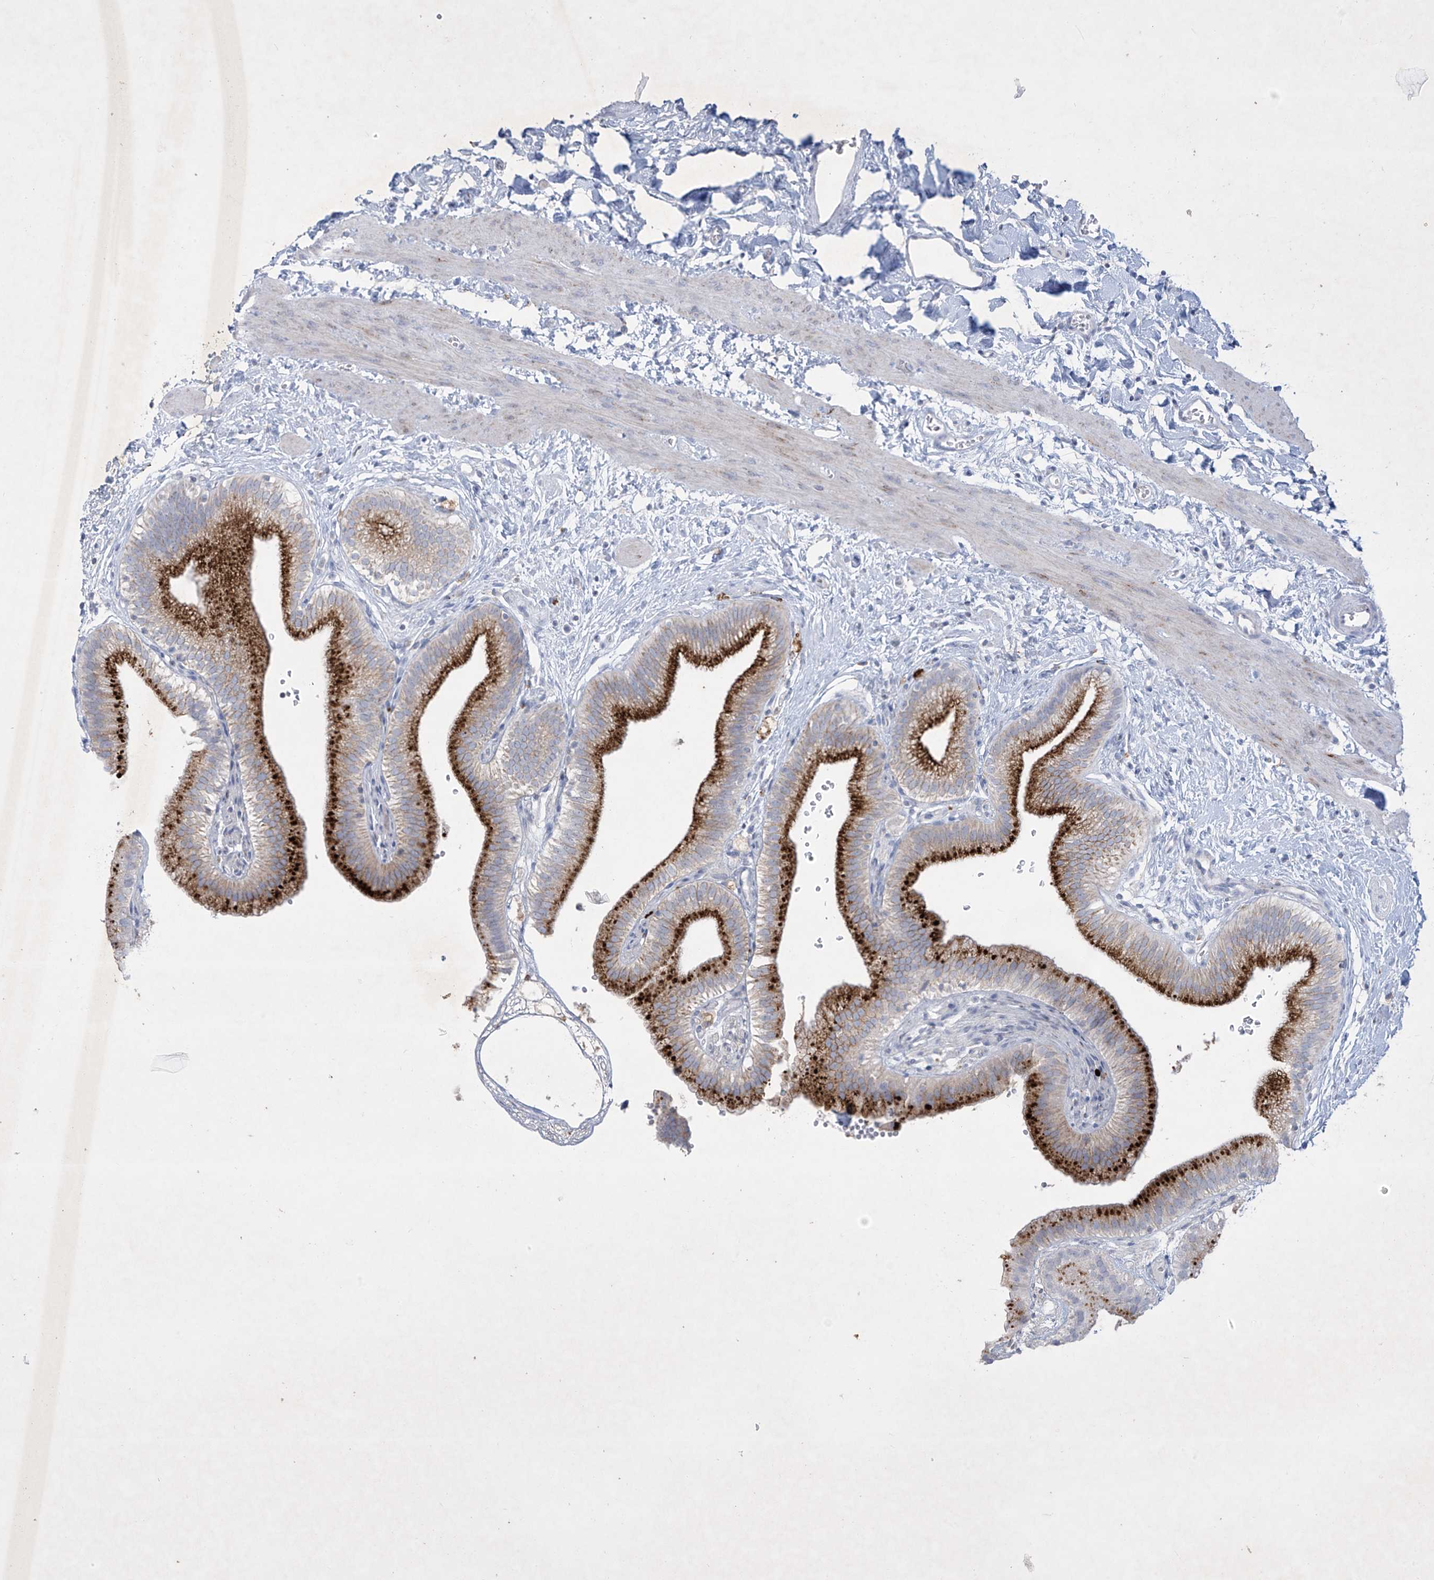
{"staining": {"intensity": "strong", "quantity": ">75%", "location": "cytoplasmic/membranous"}, "tissue": "gallbladder", "cell_type": "Glandular cells", "image_type": "normal", "snomed": [{"axis": "morphology", "description": "Normal tissue, NOS"}, {"axis": "topography", "description": "Gallbladder"}], "caption": "Immunohistochemical staining of normal gallbladder displays strong cytoplasmic/membranous protein positivity in about >75% of glandular cells.", "gene": "GPR137C", "patient": {"sex": "male", "age": 55}}